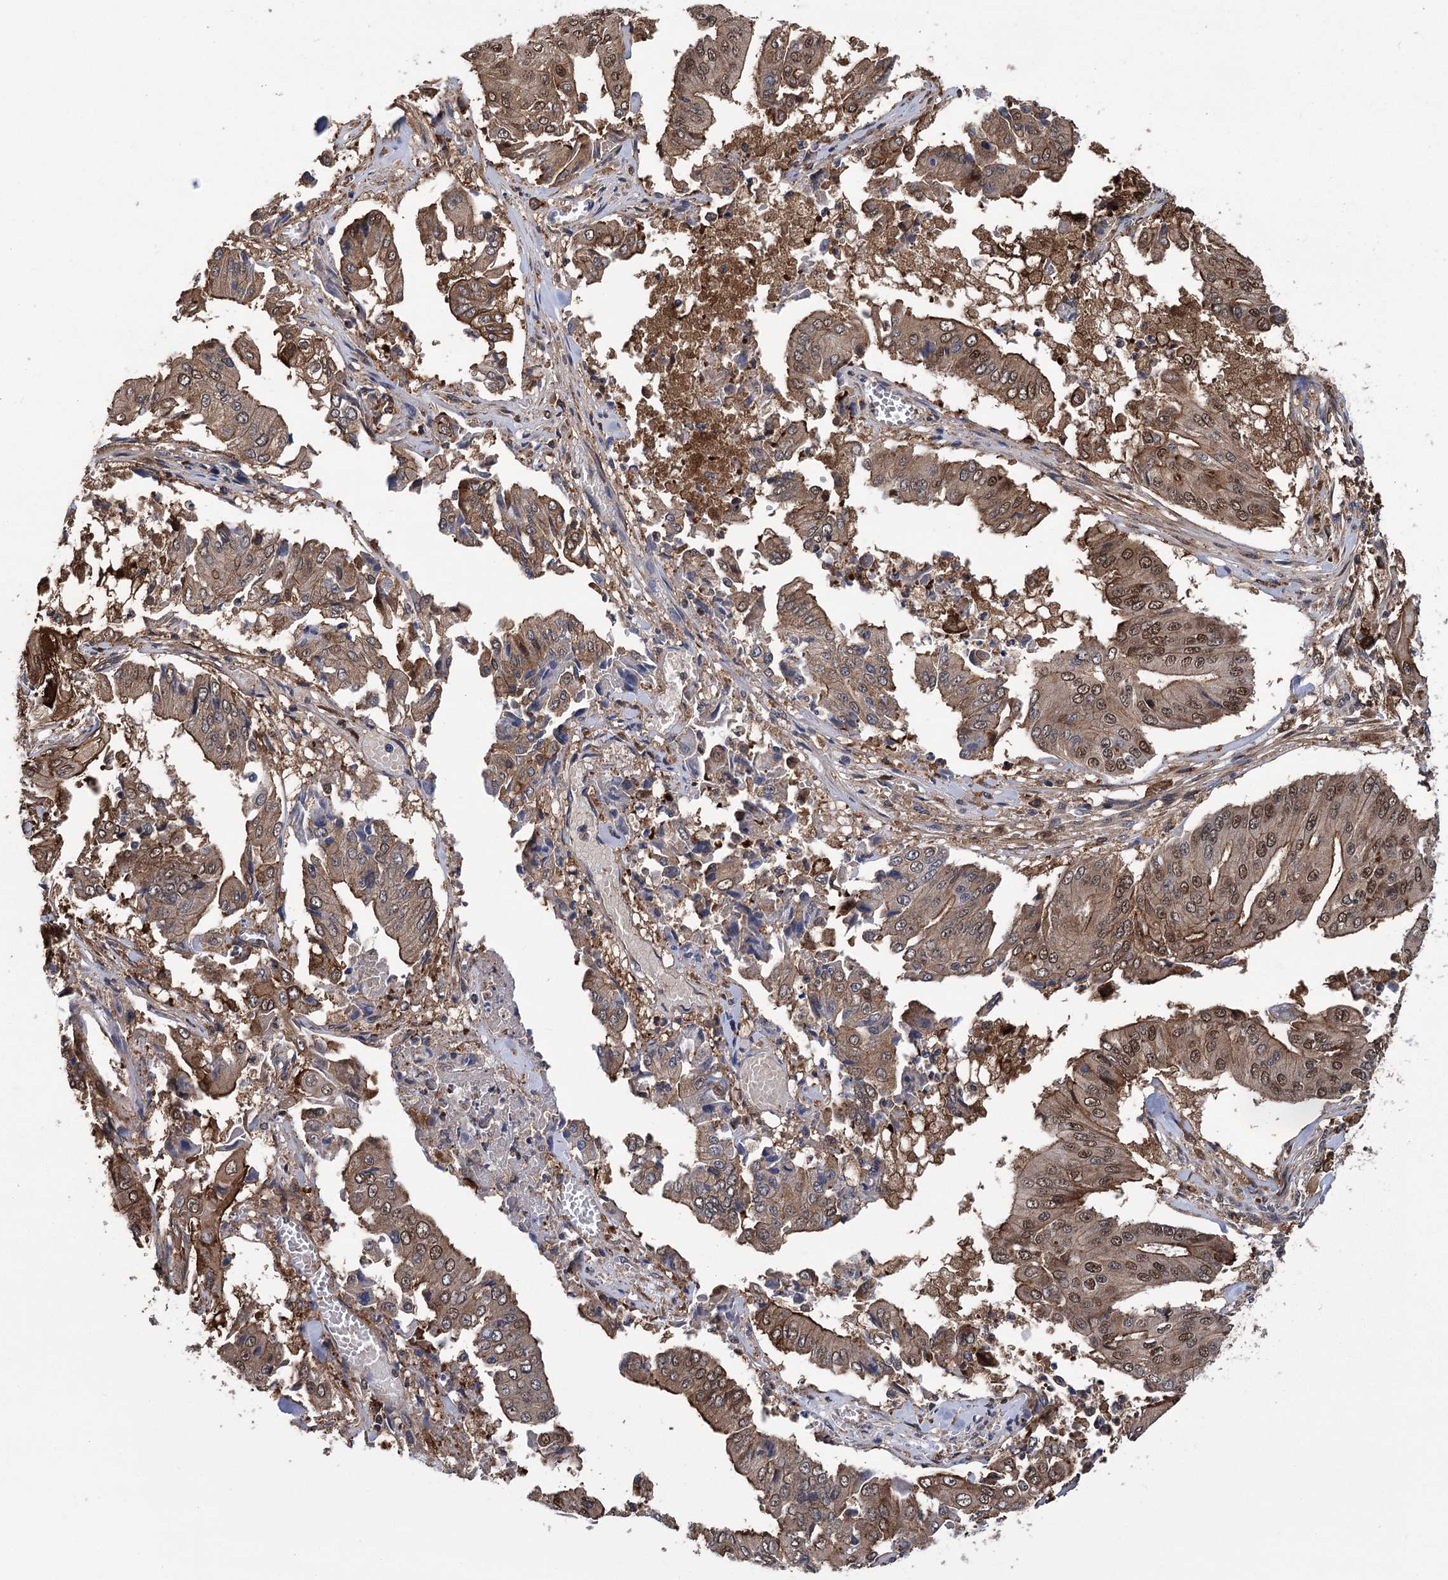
{"staining": {"intensity": "moderate", "quantity": "25%-75%", "location": "cytoplasmic/membranous,nuclear"}, "tissue": "pancreatic cancer", "cell_type": "Tumor cells", "image_type": "cancer", "snomed": [{"axis": "morphology", "description": "Adenocarcinoma, NOS"}, {"axis": "topography", "description": "Pancreas"}], "caption": "DAB (3,3'-diaminobenzidine) immunohistochemical staining of pancreatic adenocarcinoma displays moderate cytoplasmic/membranous and nuclear protein expression in approximately 25%-75% of tumor cells.", "gene": "DPP3", "patient": {"sex": "female", "age": 77}}